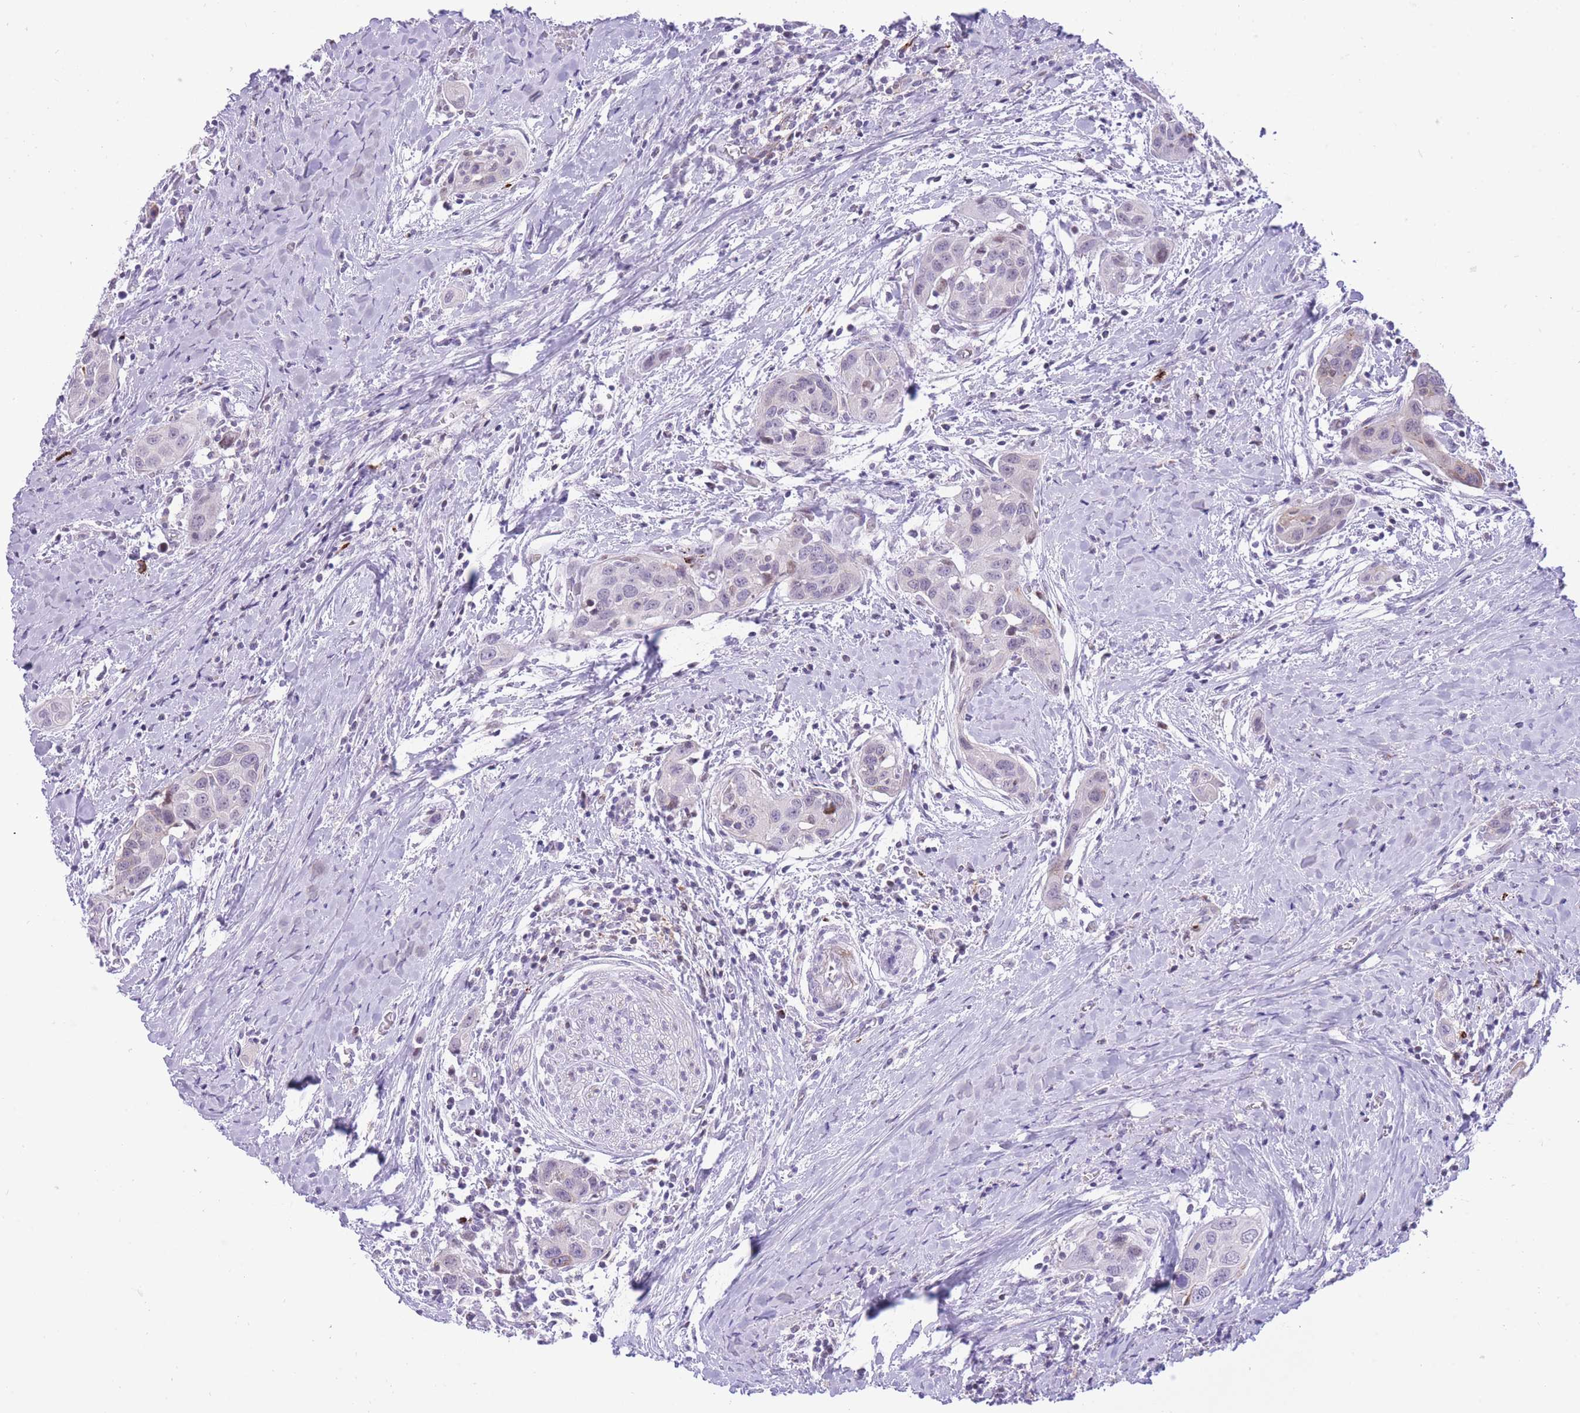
{"staining": {"intensity": "negative", "quantity": "none", "location": "none"}, "tissue": "head and neck cancer", "cell_type": "Tumor cells", "image_type": "cancer", "snomed": [{"axis": "morphology", "description": "Squamous cell carcinoma, NOS"}, {"axis": "topography", "description": "Oral tissue"}, {"axis": "topography", "description": "Head-Neck"}], "caption": "Human head and neck squamous cell carcinoma stained for a protein using IHC demonstrates no expression in tumor cells.", "gene": "MEIS3", "patient": {"sex": "female", "age": 50}}